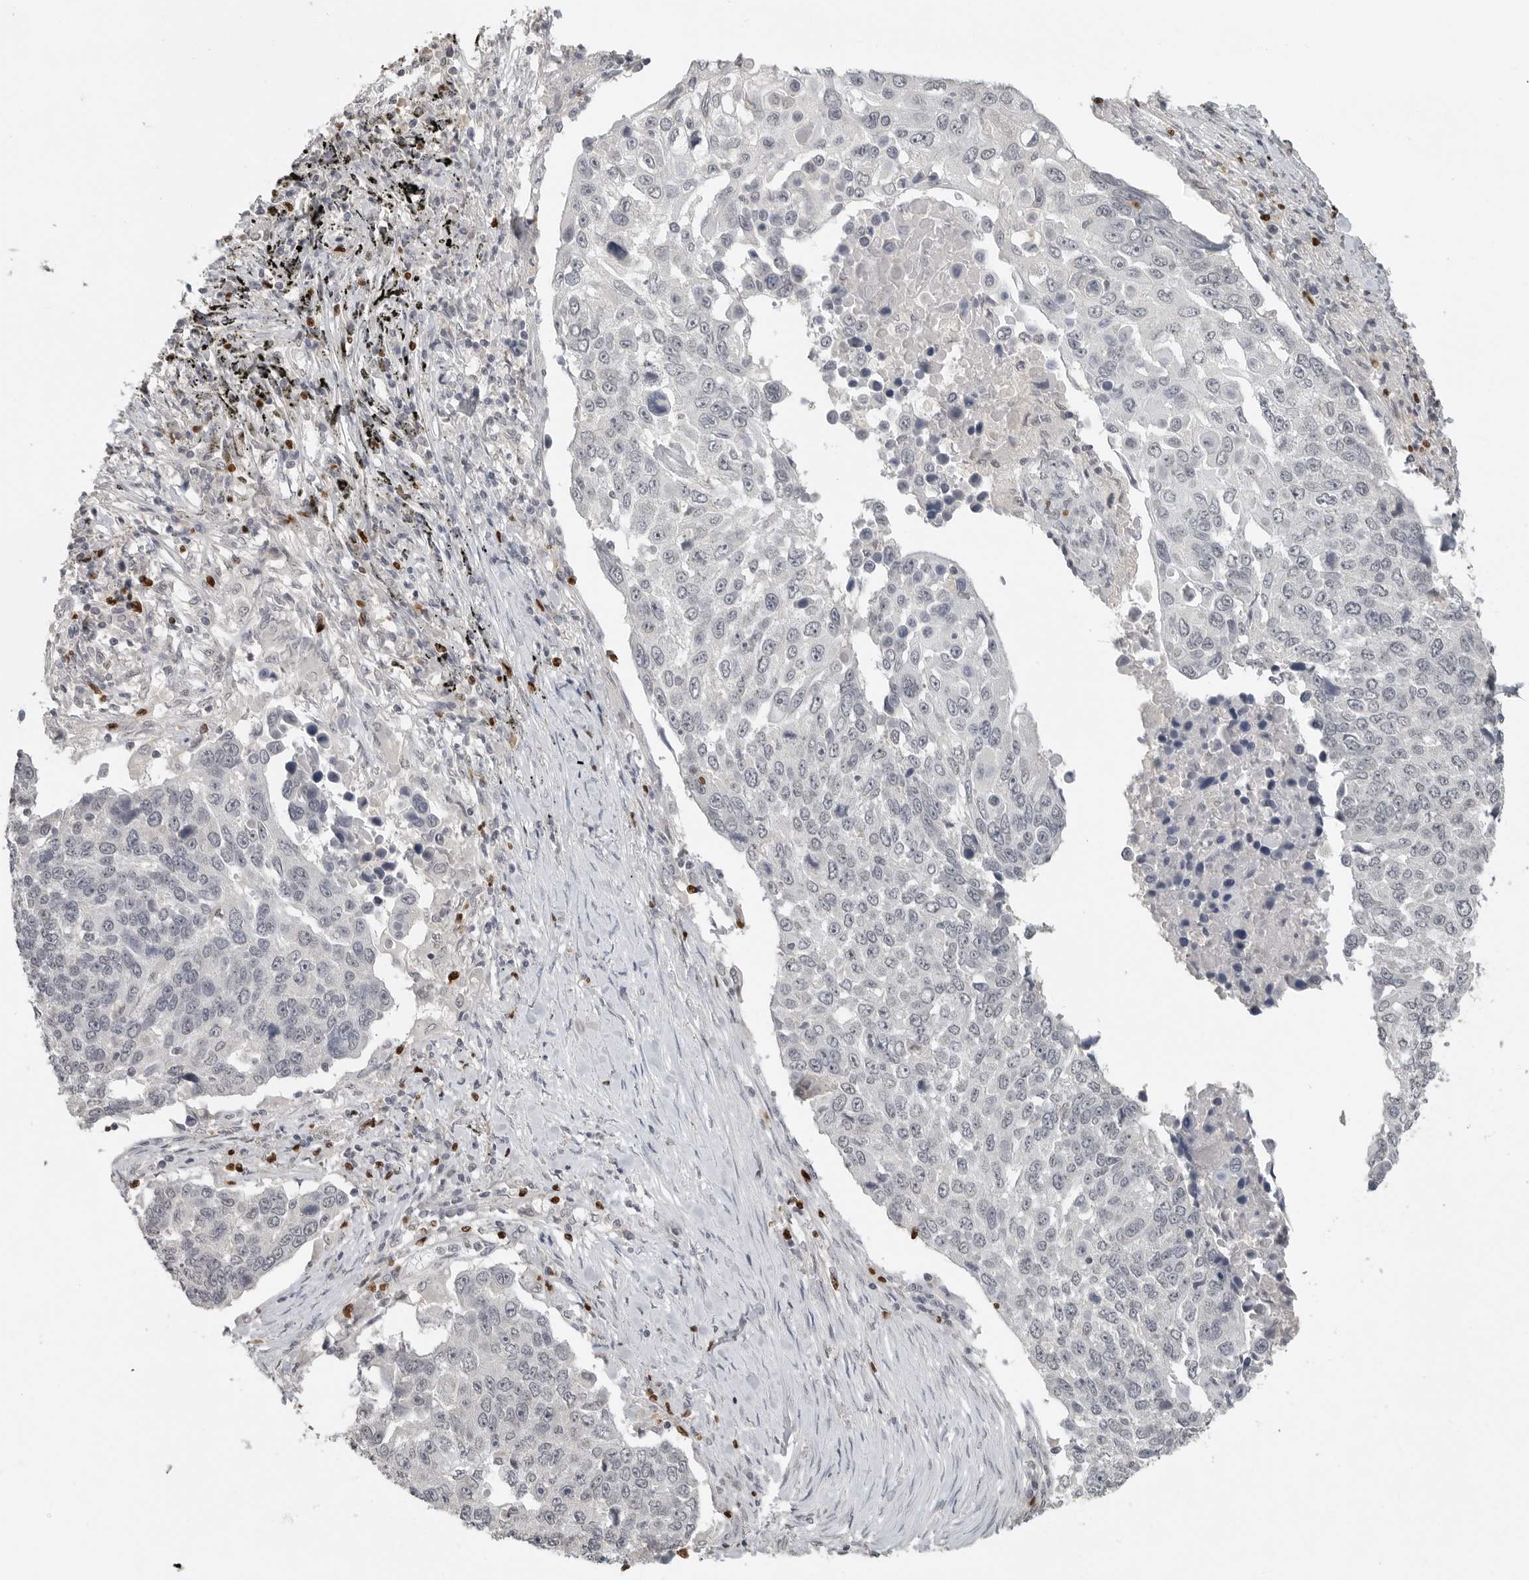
{"staining": {"intensity": "negative", "quantity": "none", "location": "none"}, "tissue": "lung cancer", "cell_type": "Tumor cells", "image_type": "cancer", "snomed": [{"axis": "morphology", "description": "Squamous cell carcinoma, NOS"}, {"axis": "topography", "description": "Lung"}], "caption": "There is no significant staining in tumor cells of squamous cell carcinoma (lung). Brightfield microscopy of IHC stained with DAB (3,3'-diaminobenzidine) (brown) and hematoxylin (blue), captured at high magnification.", "gene": "FOXP3", "patient": {"sex": "male", "age": 66}}